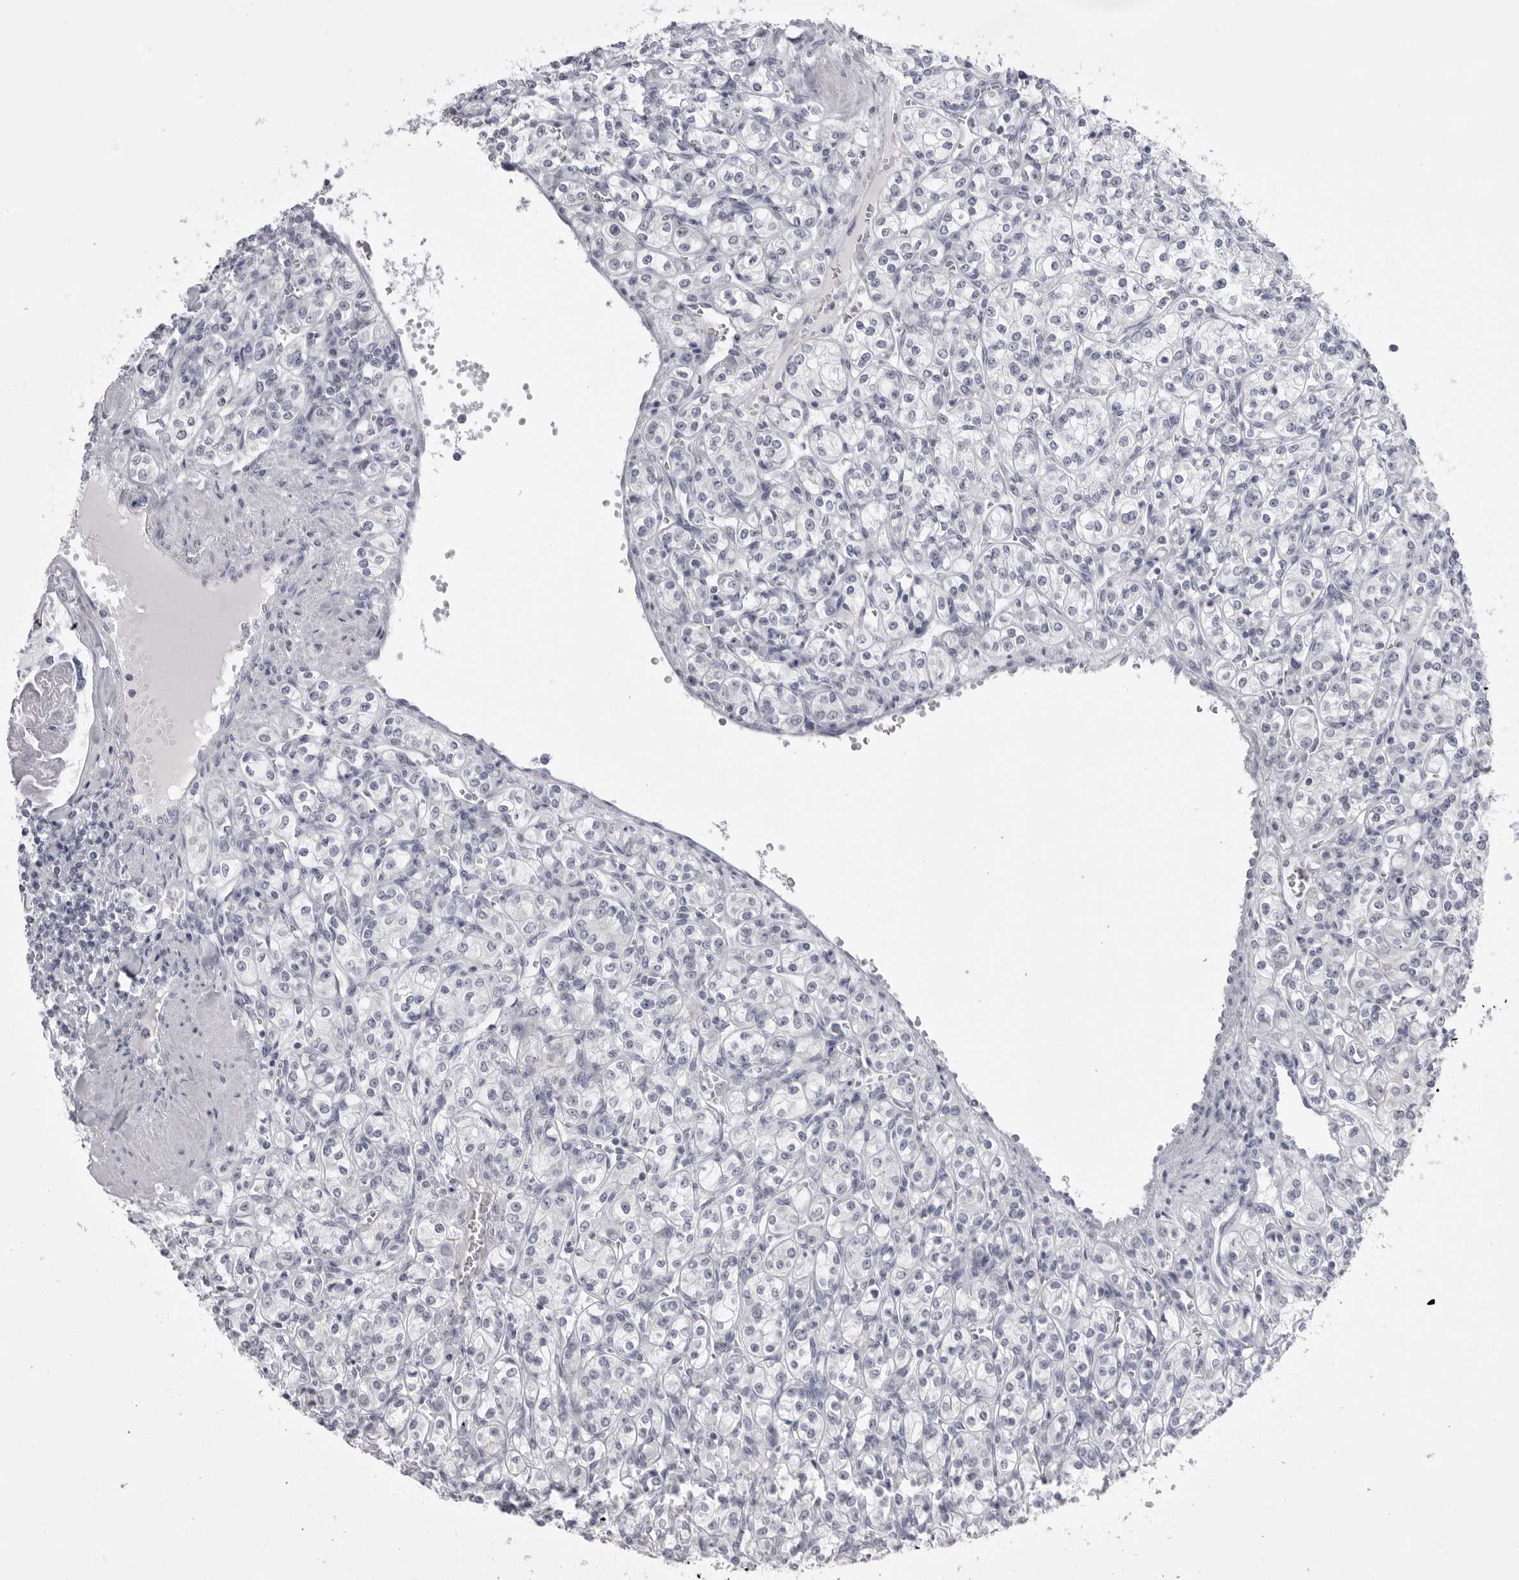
{"staining": {"intensity": "negative", "quantity": "none", "location": "none"}, "tissue": "renal cancer", "cell_type": "Tumor cells", "image_type": "cancer", "snomed": [{"axis": "morphology", "description": "Adenocarcinoma, NOS"}, {"axis": "topography", "description": "Kidney"}], "caption": "Immunohistochemistry of human renal adenocarcinoma reveals no expression in tumor cells.", "gene": "TUFM", "patient": {"sex": "male", "age": 77}}